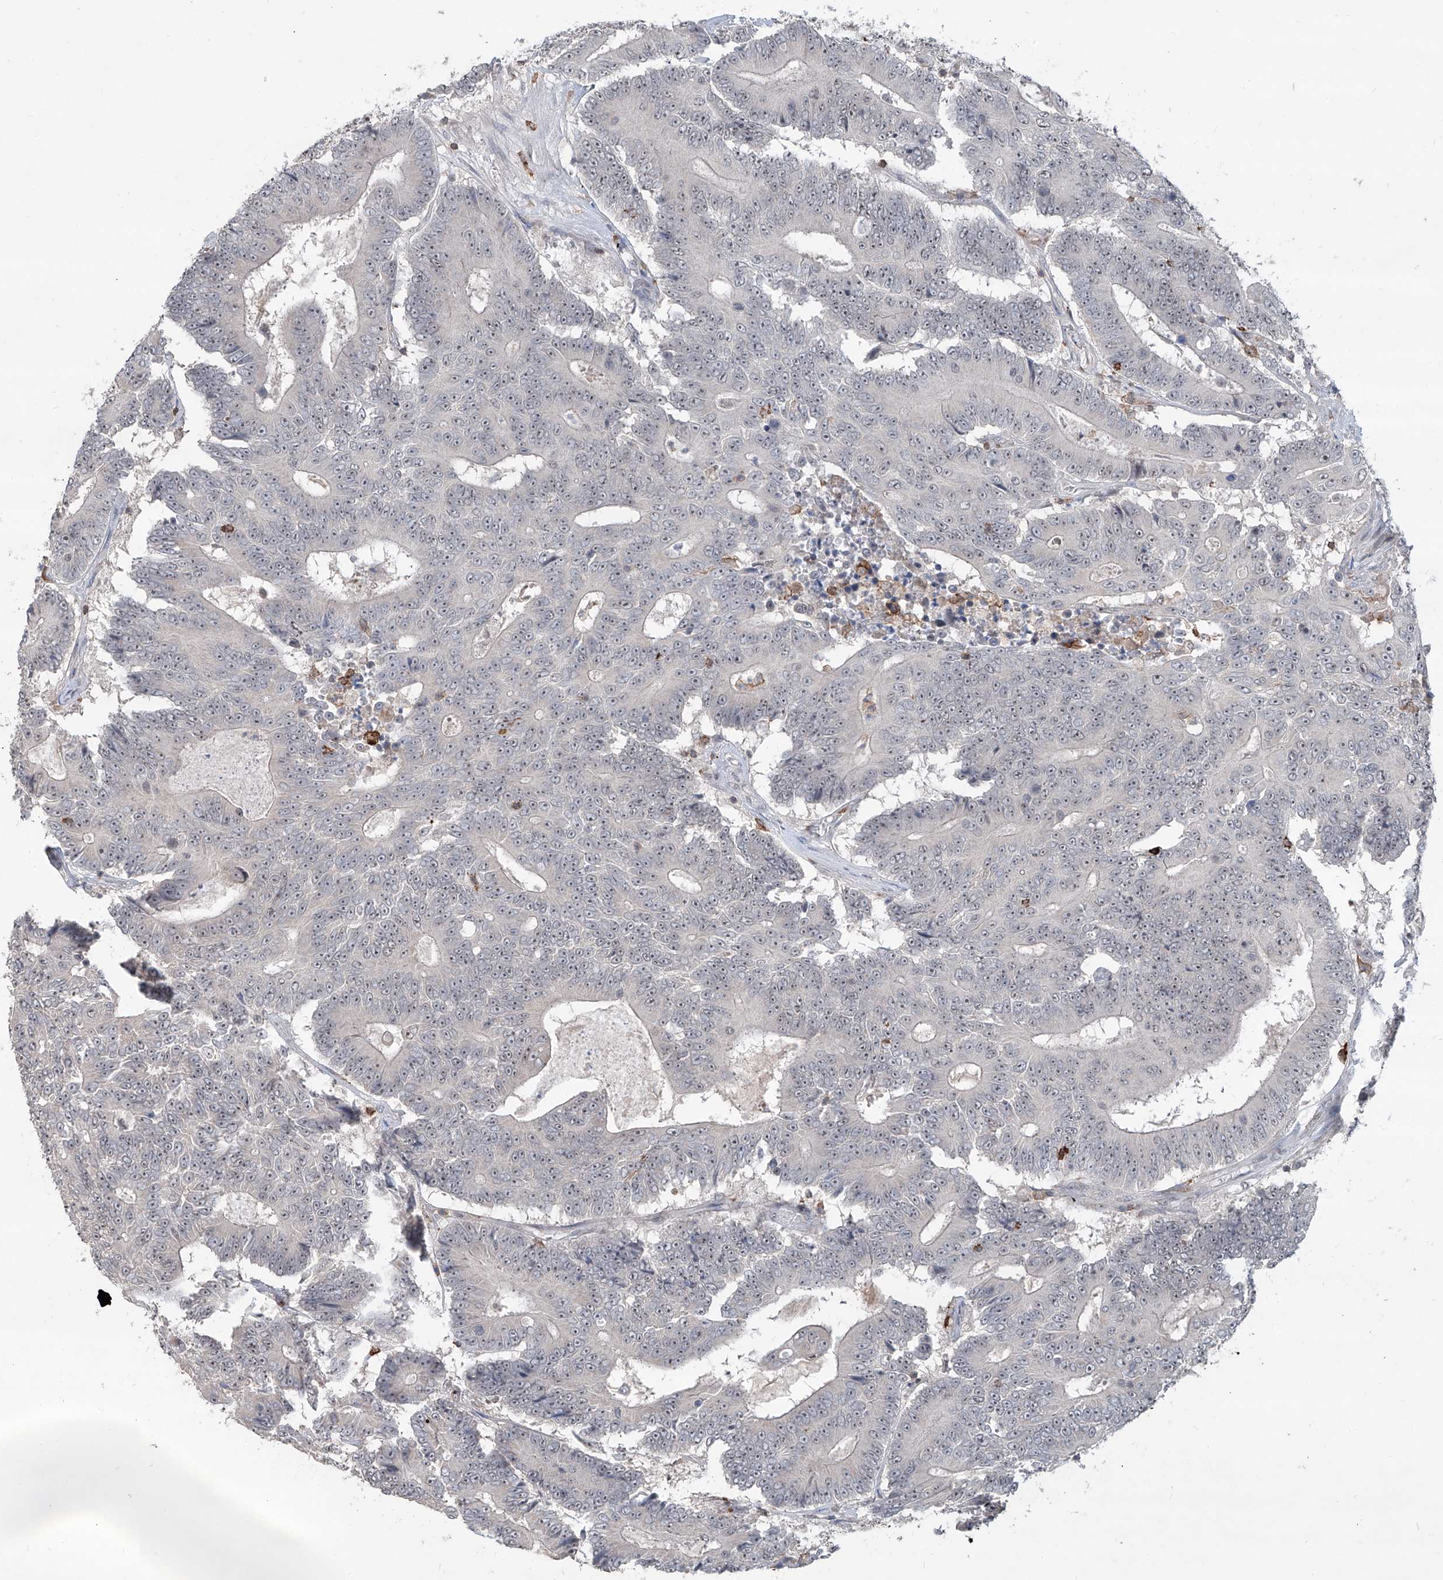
{"staining": {"intensity": "negative", "quantity": "none", "location": "none"}, "tissue": "colorectal cancer", "cell_type": "Tumor cells", "image_type": "cancer", "snomed": [{"axis": "morphology", "description": "Adenocarcinoma, NOS"}, {"axis": "topography", "description": "Colon"}], "caption": "Immunohistochemistry (IHC) of human colorectal cancer (adenocarcinoma) shows no staining in tumor cells.", "gene": "ZBTB48", "patient": {"sex": "male", "age": 83}}